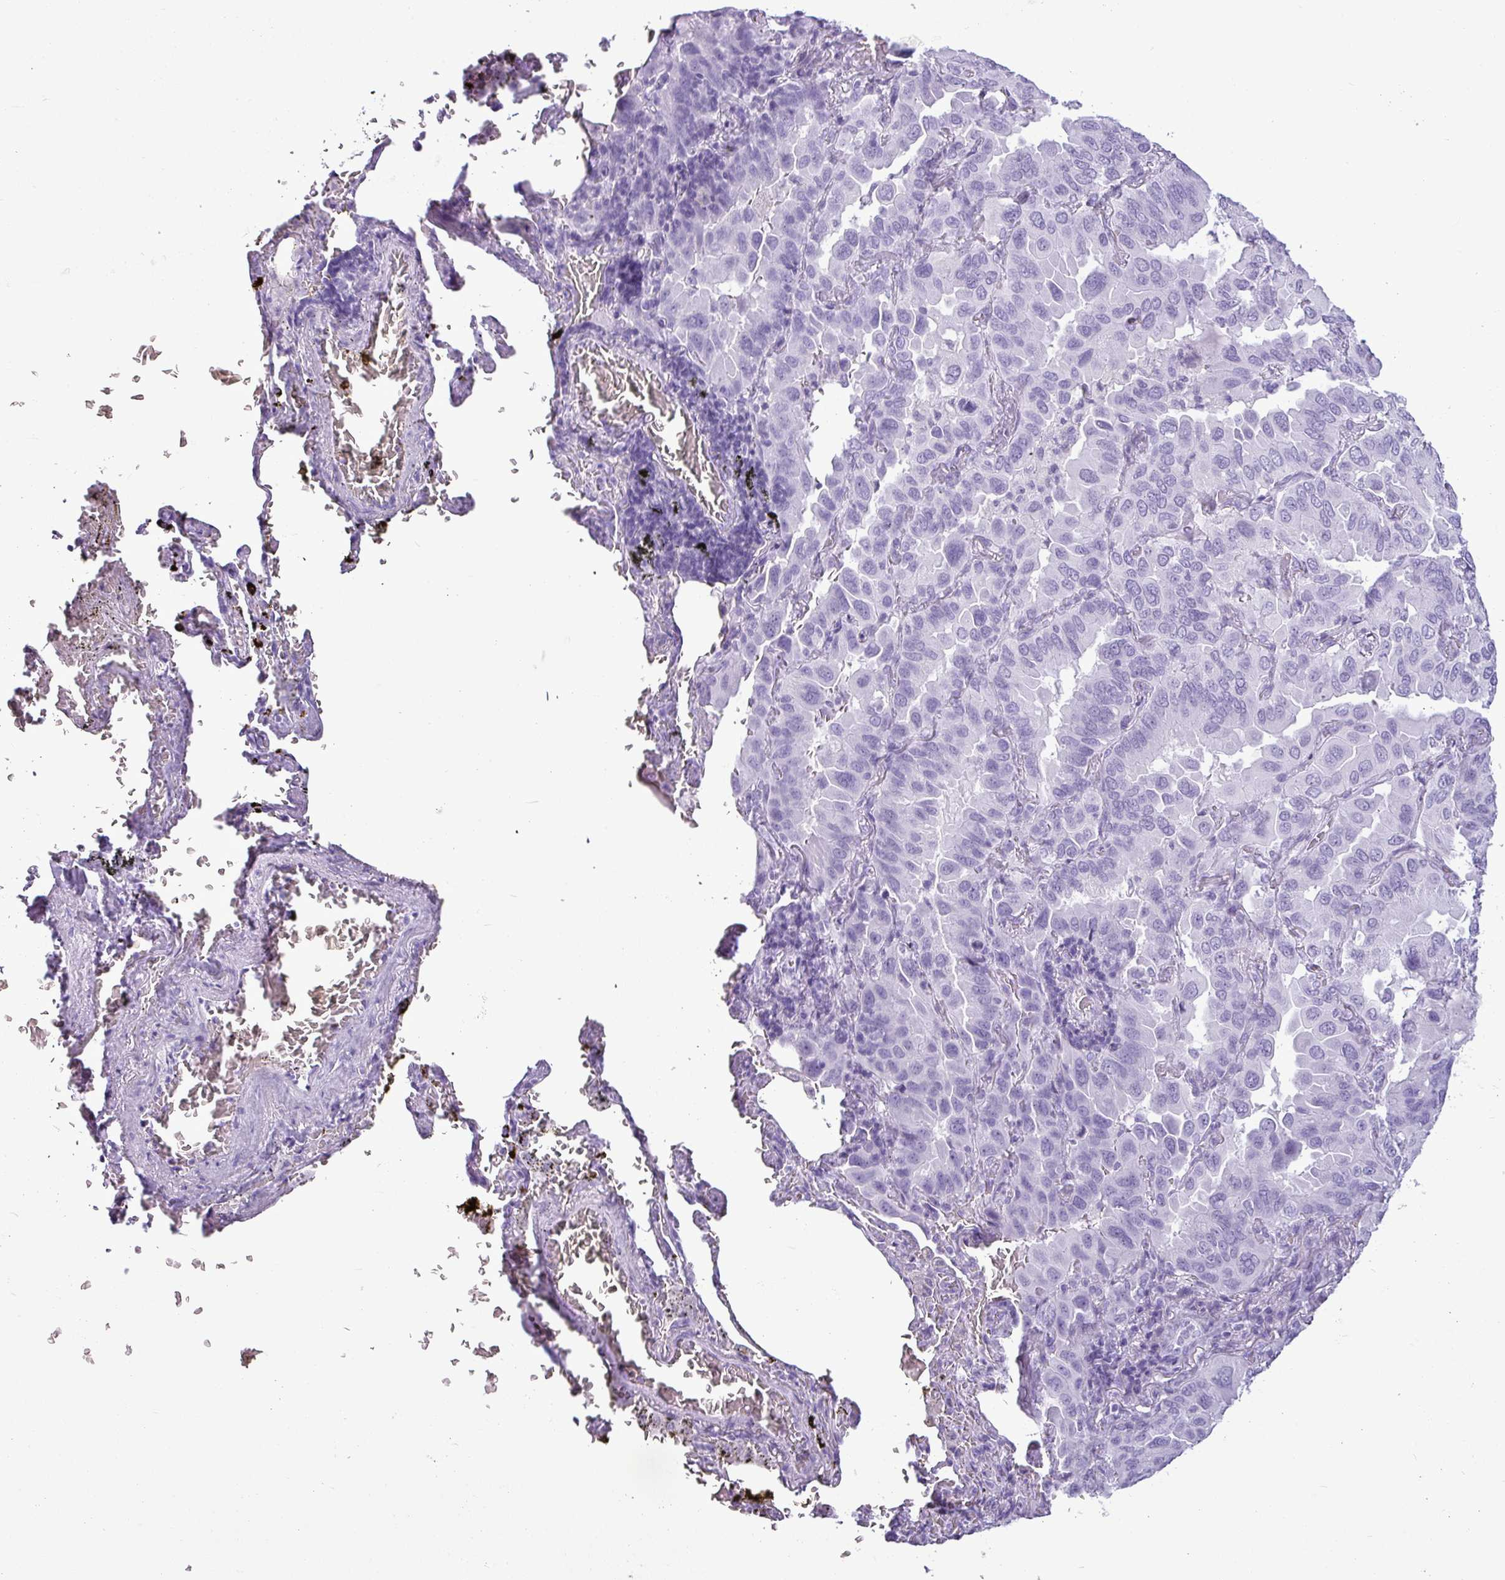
{"staining": {"intensity": "negative", "quantity": "none", "location": "none"}, "tissue": "lung cancer", "cell_type": "Tumor cells", "image_type": "cancer", "snomed": [{"axis": "morphology", "description": "Adenocarcinoma, NOS"}, {"axis": "topography", "description": "Lung"}], "caption": "A high-resolution photomicrograph shows immunohistochemistry staining of lung cancer (adenocarcinoma), which demonstrates no significant positivity in tumor cells.", "gene": "AMY1B", "patient": {"sex": "male", "age": 64}}